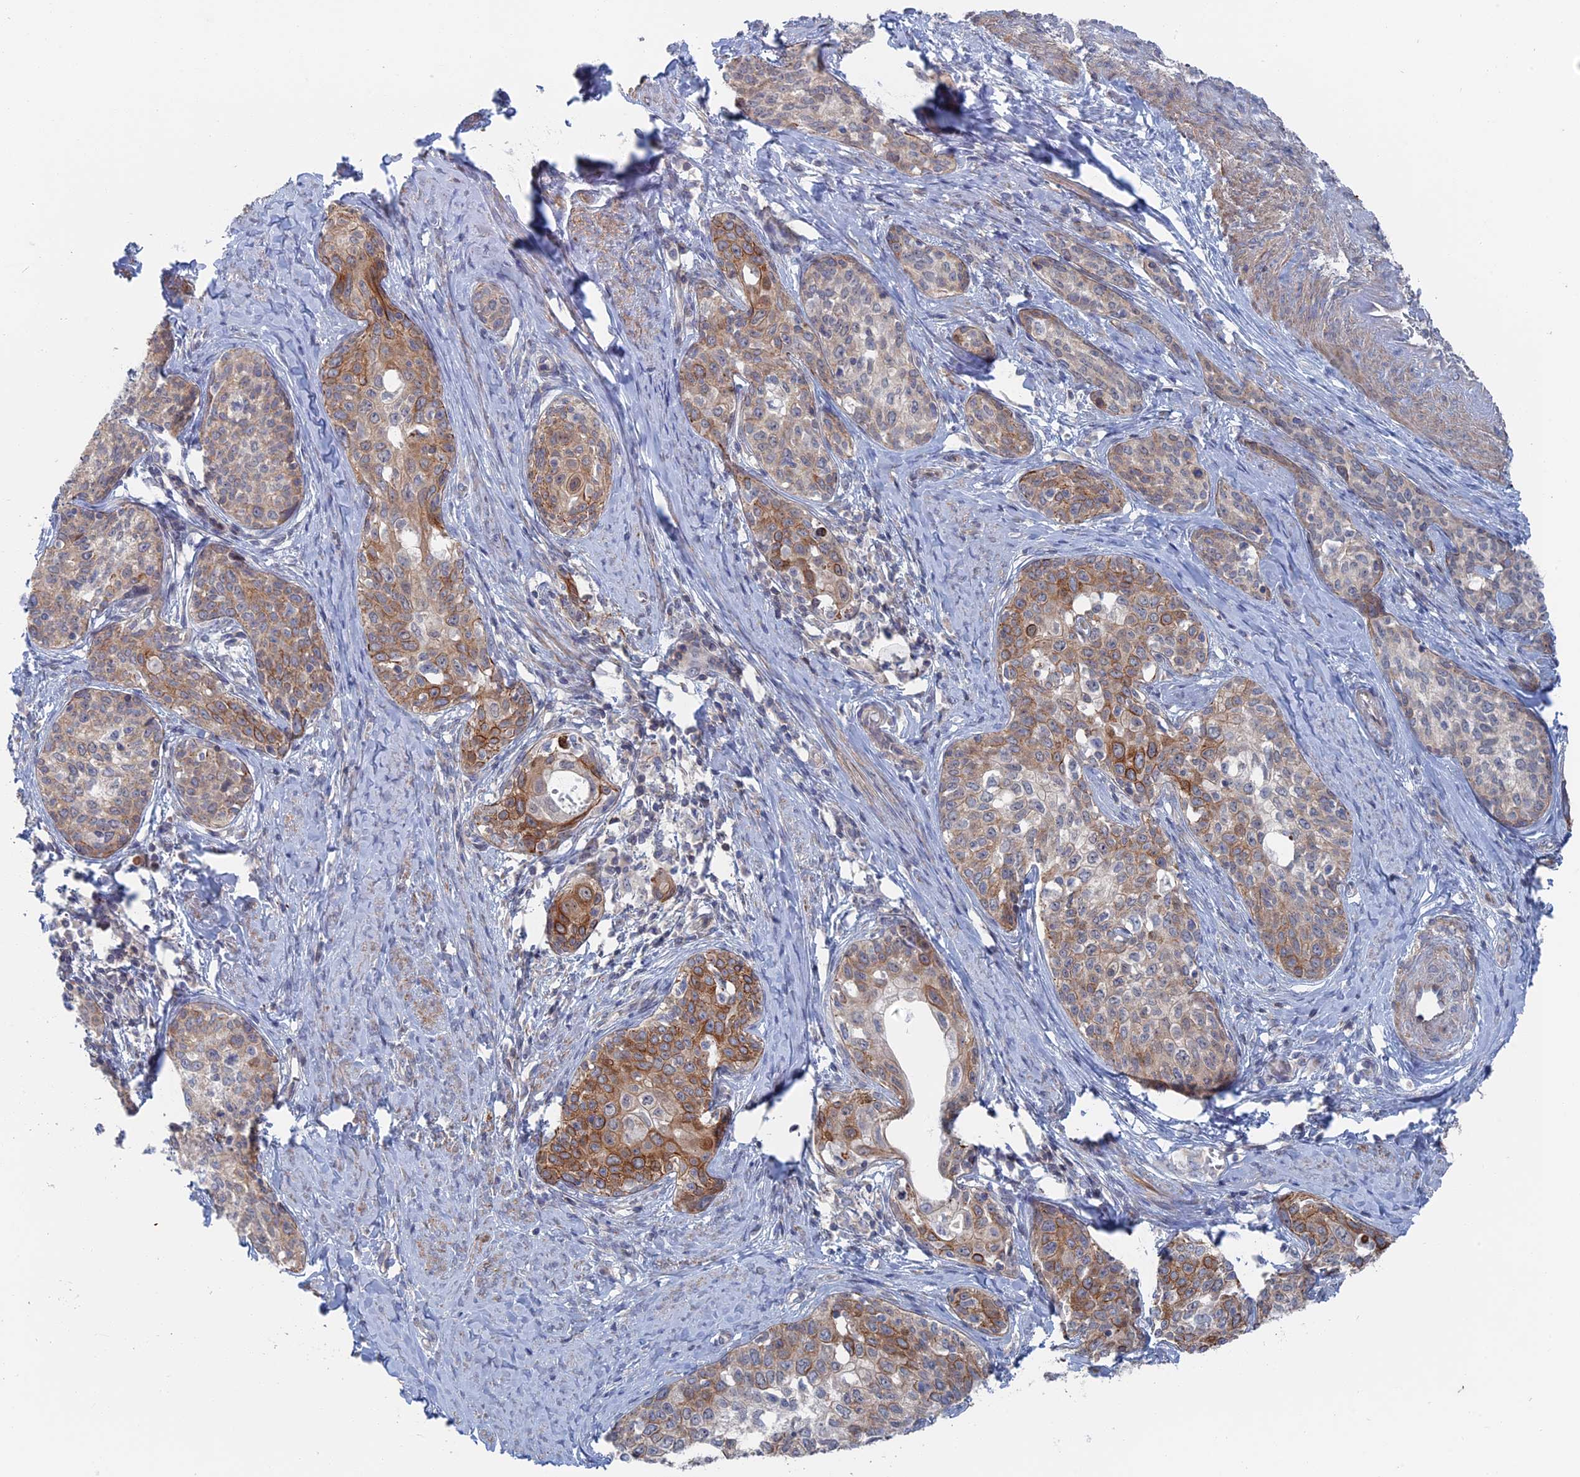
{"staining": {"intensity": "moderate", "quantity": "25%-75%", "location": "cytoplasmic/membranous"}, "tissue": "cervical cancer", "cell_type": "Tumor cells", "image_type": "cancer", "snomed": [{"axis": "morphology", "description": "Squamous cell carcinoma, NOS"}, {"axis": "morphology", "description": "Adenocarcinoma, NOS"}, {"axis": "topography", "description": "Cervix"}], "caption": "Immunohistochemistry (IHC) image of neoplastic tissue: human cervical squamous cell carcinoma stained using IHC shows medium levels of moderate protein expression localized specifically in the cytoplasmic/membranous of tumor cells, appearing as a cytoplasmic/membranous brown color.", "gene": "IL7", "patient": {"sex": "female", "age": 52}}